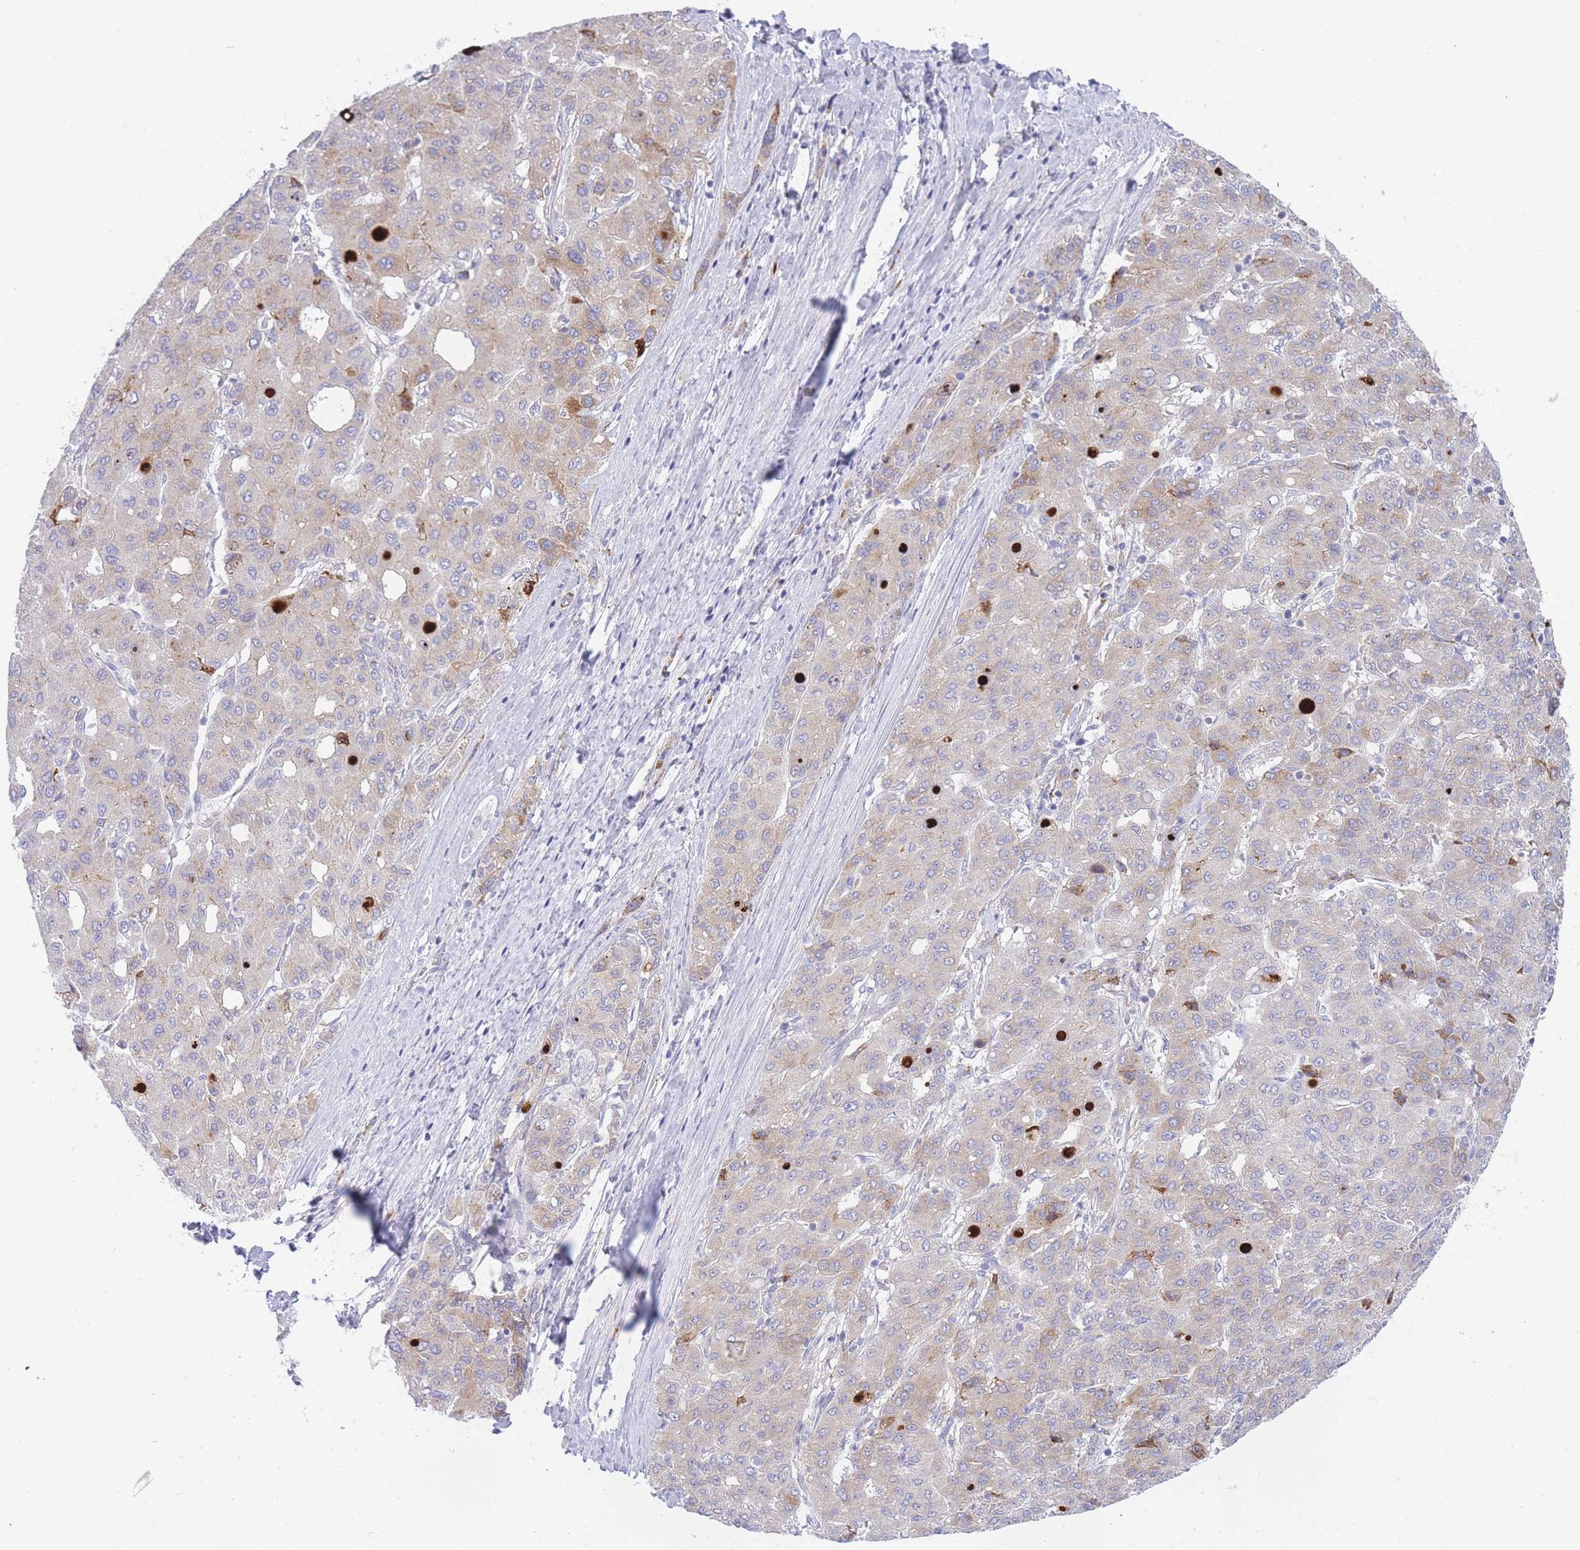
{"staining": {"intensity": "moderate", "quantity": "<25%", "location": "cytoplasmic/membranous"}, "tissue": "liver cancer", "cell_type": "Tumor cells", "image_type": "cancer", "snomed": [{"axis": "morphology", "description": "Carcinoma, Hepatocellular, NOS"}, {"axis": "topography", "description": "Liver"}], "caption": "Liver cancer (hepatocellular carcinoma) stained with a brown dye demonstrates moderate cytoplasmic/membranous positive expression in approximately <25% of tumor cells.", "gene": "ZNF510", "patient": {"sex": "male", "age": 65}}